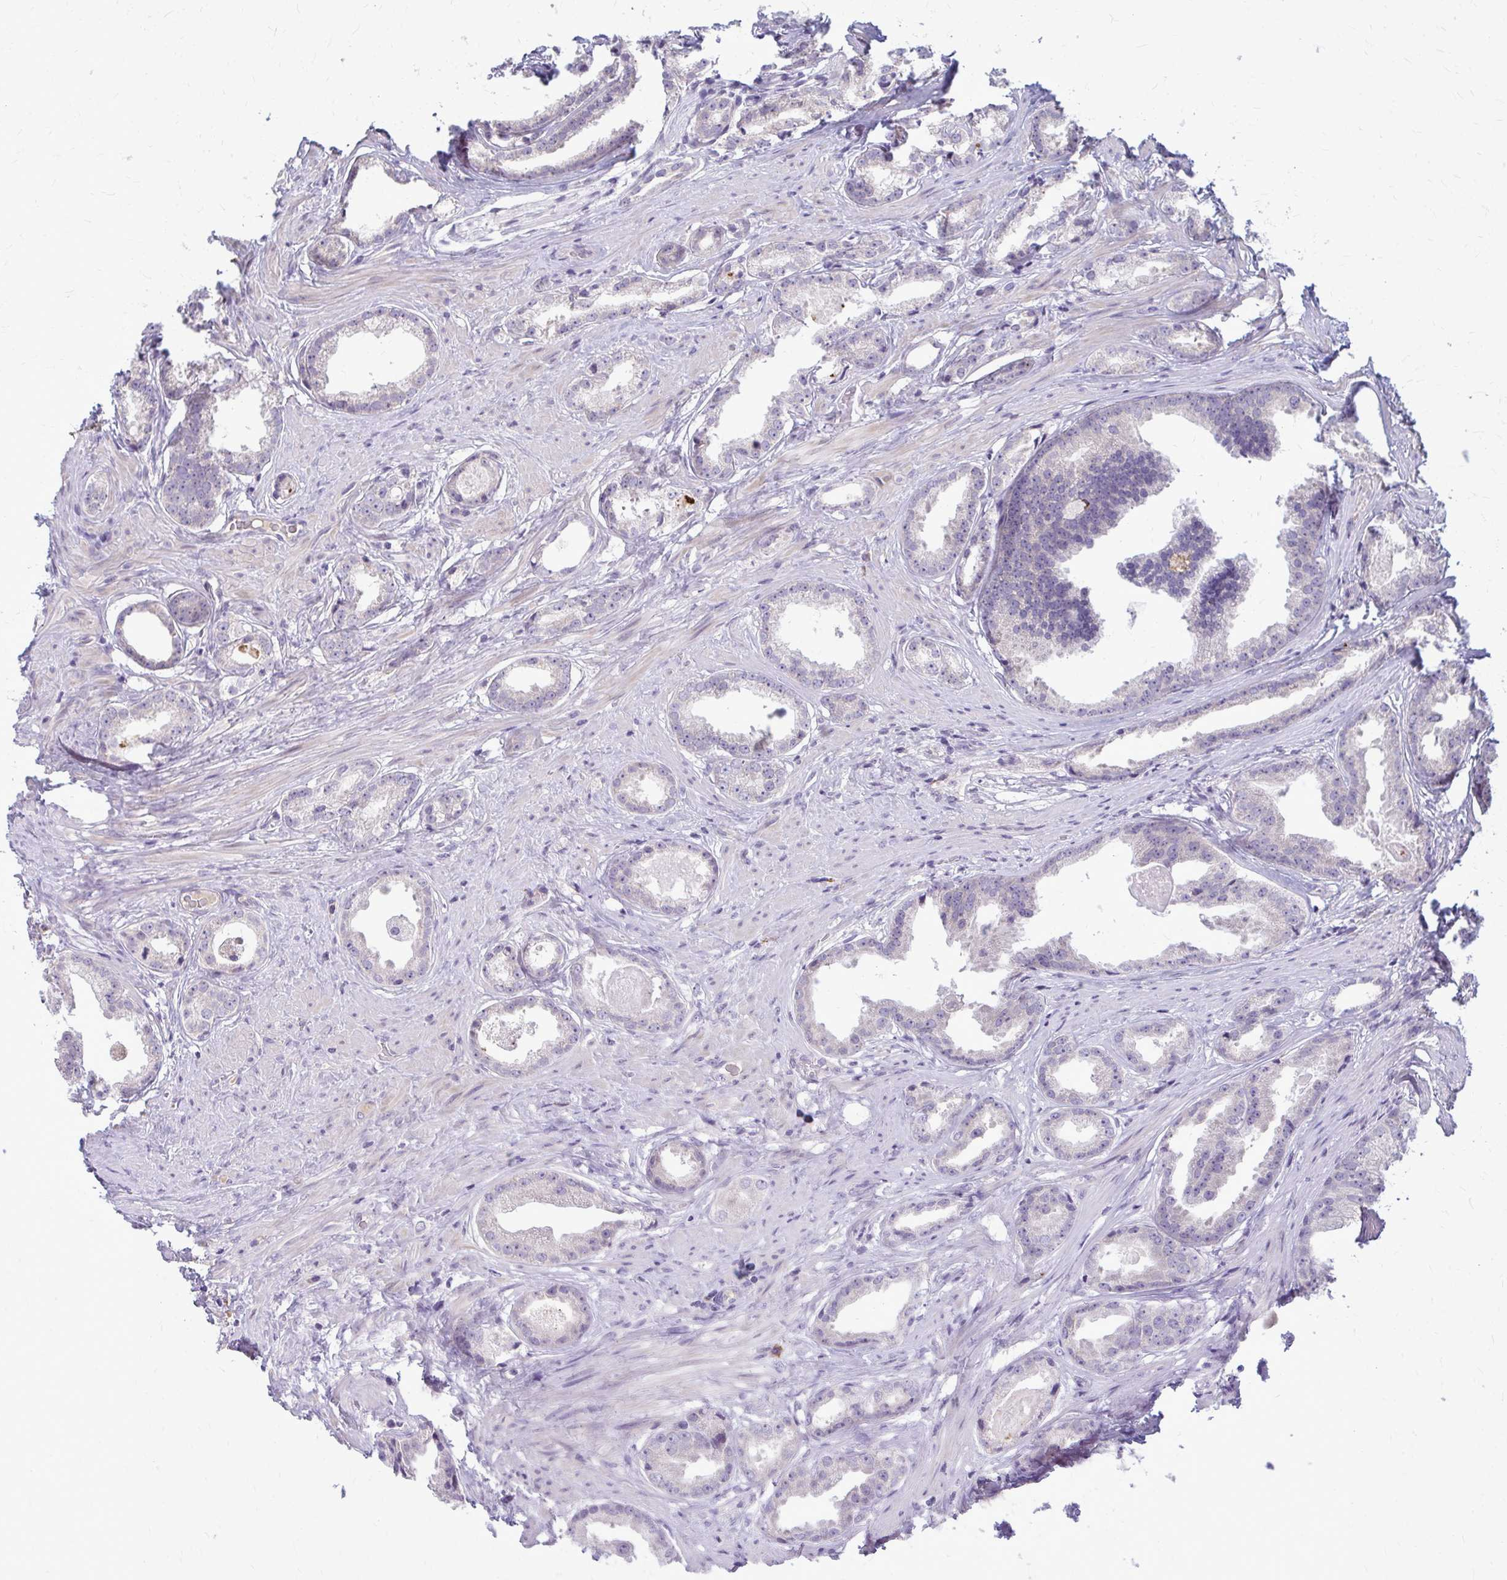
{"staining": {"intensity": "negative", "quantity": "none", "location": "none"}, "tissue": "prostate cancer", "cell_type": "Tumor cells", "image_type": "cancer", "snomed": [{"axis": "morphology", "description": "Adenocarcinoma, Low grade"}, {"axis": "topography", "description": "Prostate"}], "caption": "The photomicrograph demonstrates no staining of tumor cells in prostate cancer (low-grade adenocarcinoma).", "gene": "MCRIP2", "patient": {"sex": "male", "age": 65}}